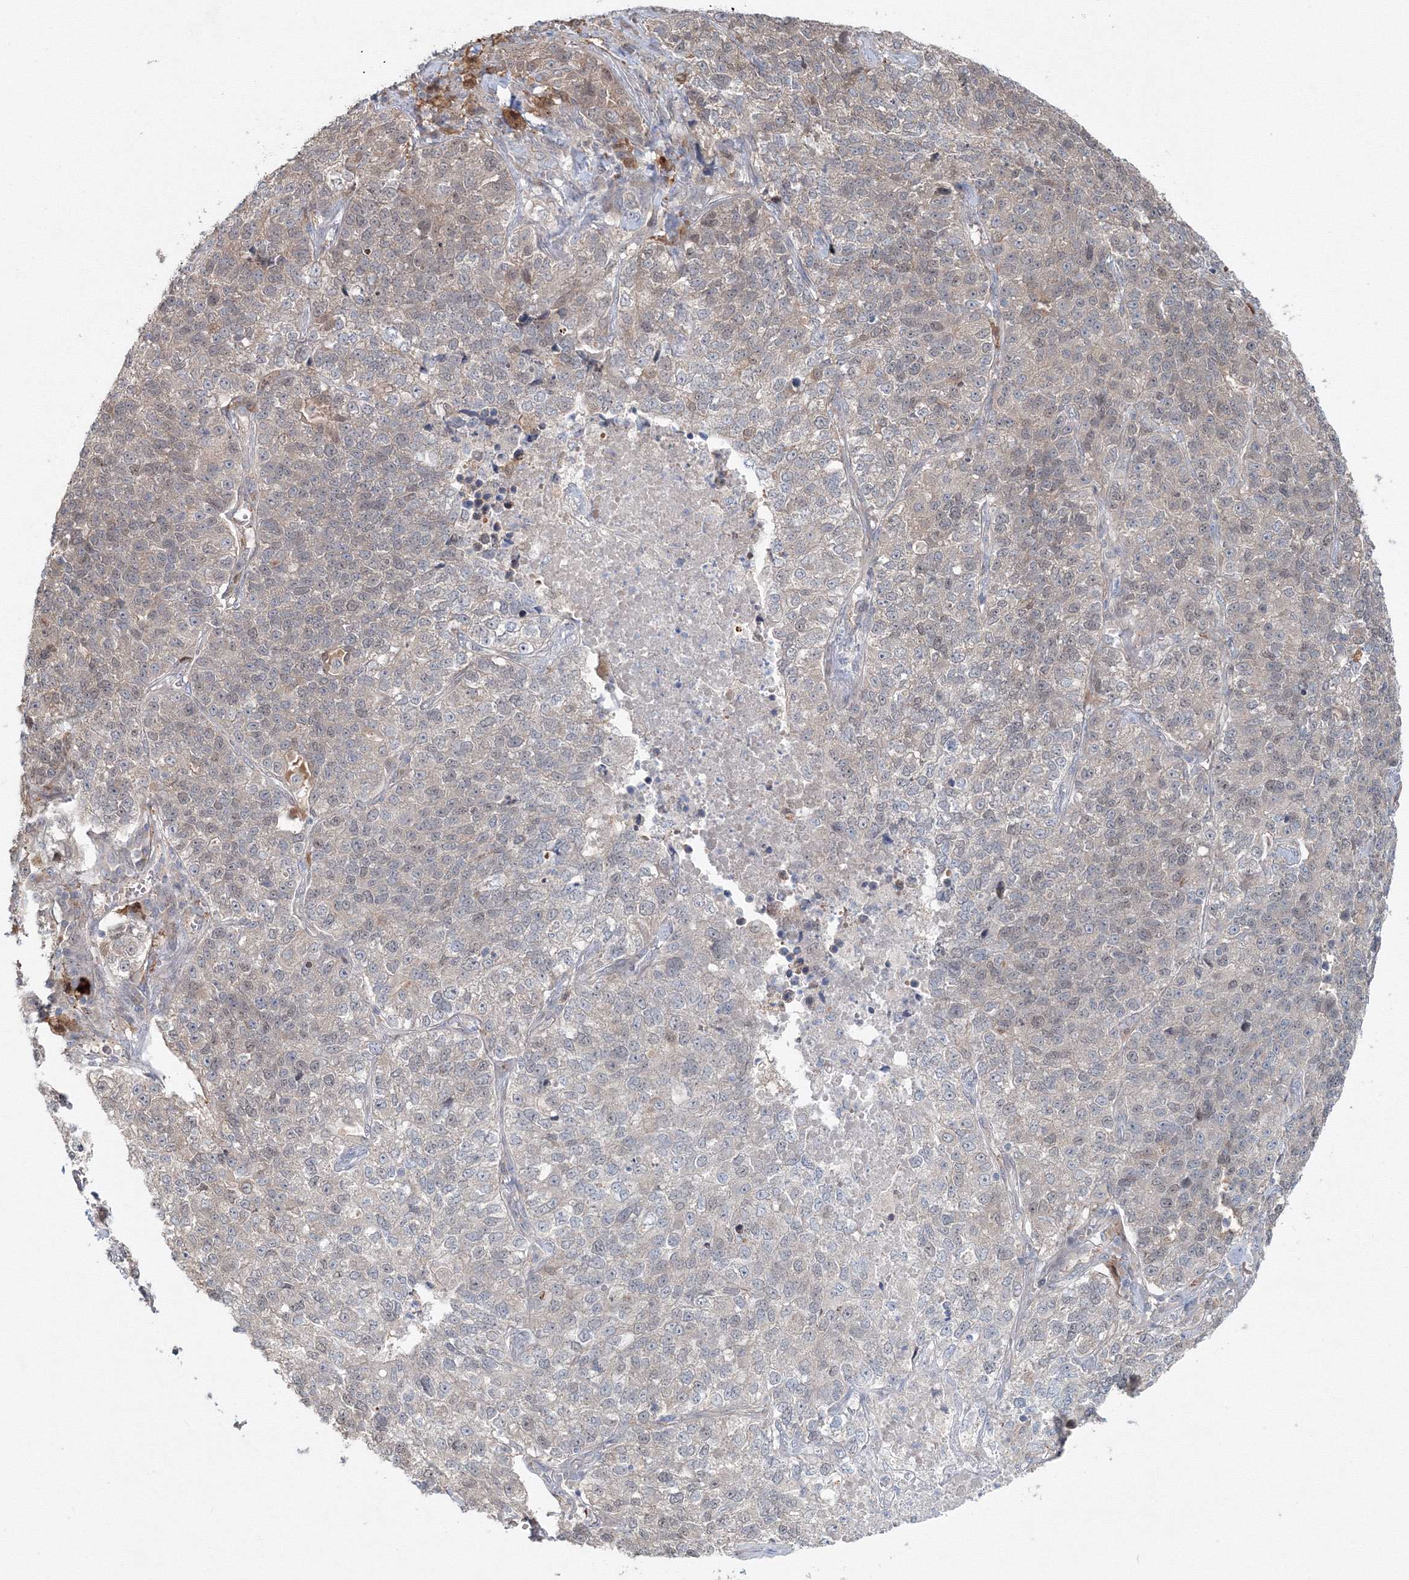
{"staining": {"intensity": "weak", "quantity": "<25%", "location": "cytoplasmic/membranous"}, "tissue": "lung cancer", "cell_type": "Tumor cells", "image_type": "cancer", "snomed": [{"axis": "morphology", "description": "Adenocarcinoma, NOS"}, {"axis": "topography", "description": "Lung"}], "caption": "The immunohistochemistry (IHC) image has no significant positivity in tumor cells of lung cancer tissue.", "gene": "MKRN2", "patient": {"sex": "male", "age": 49}}